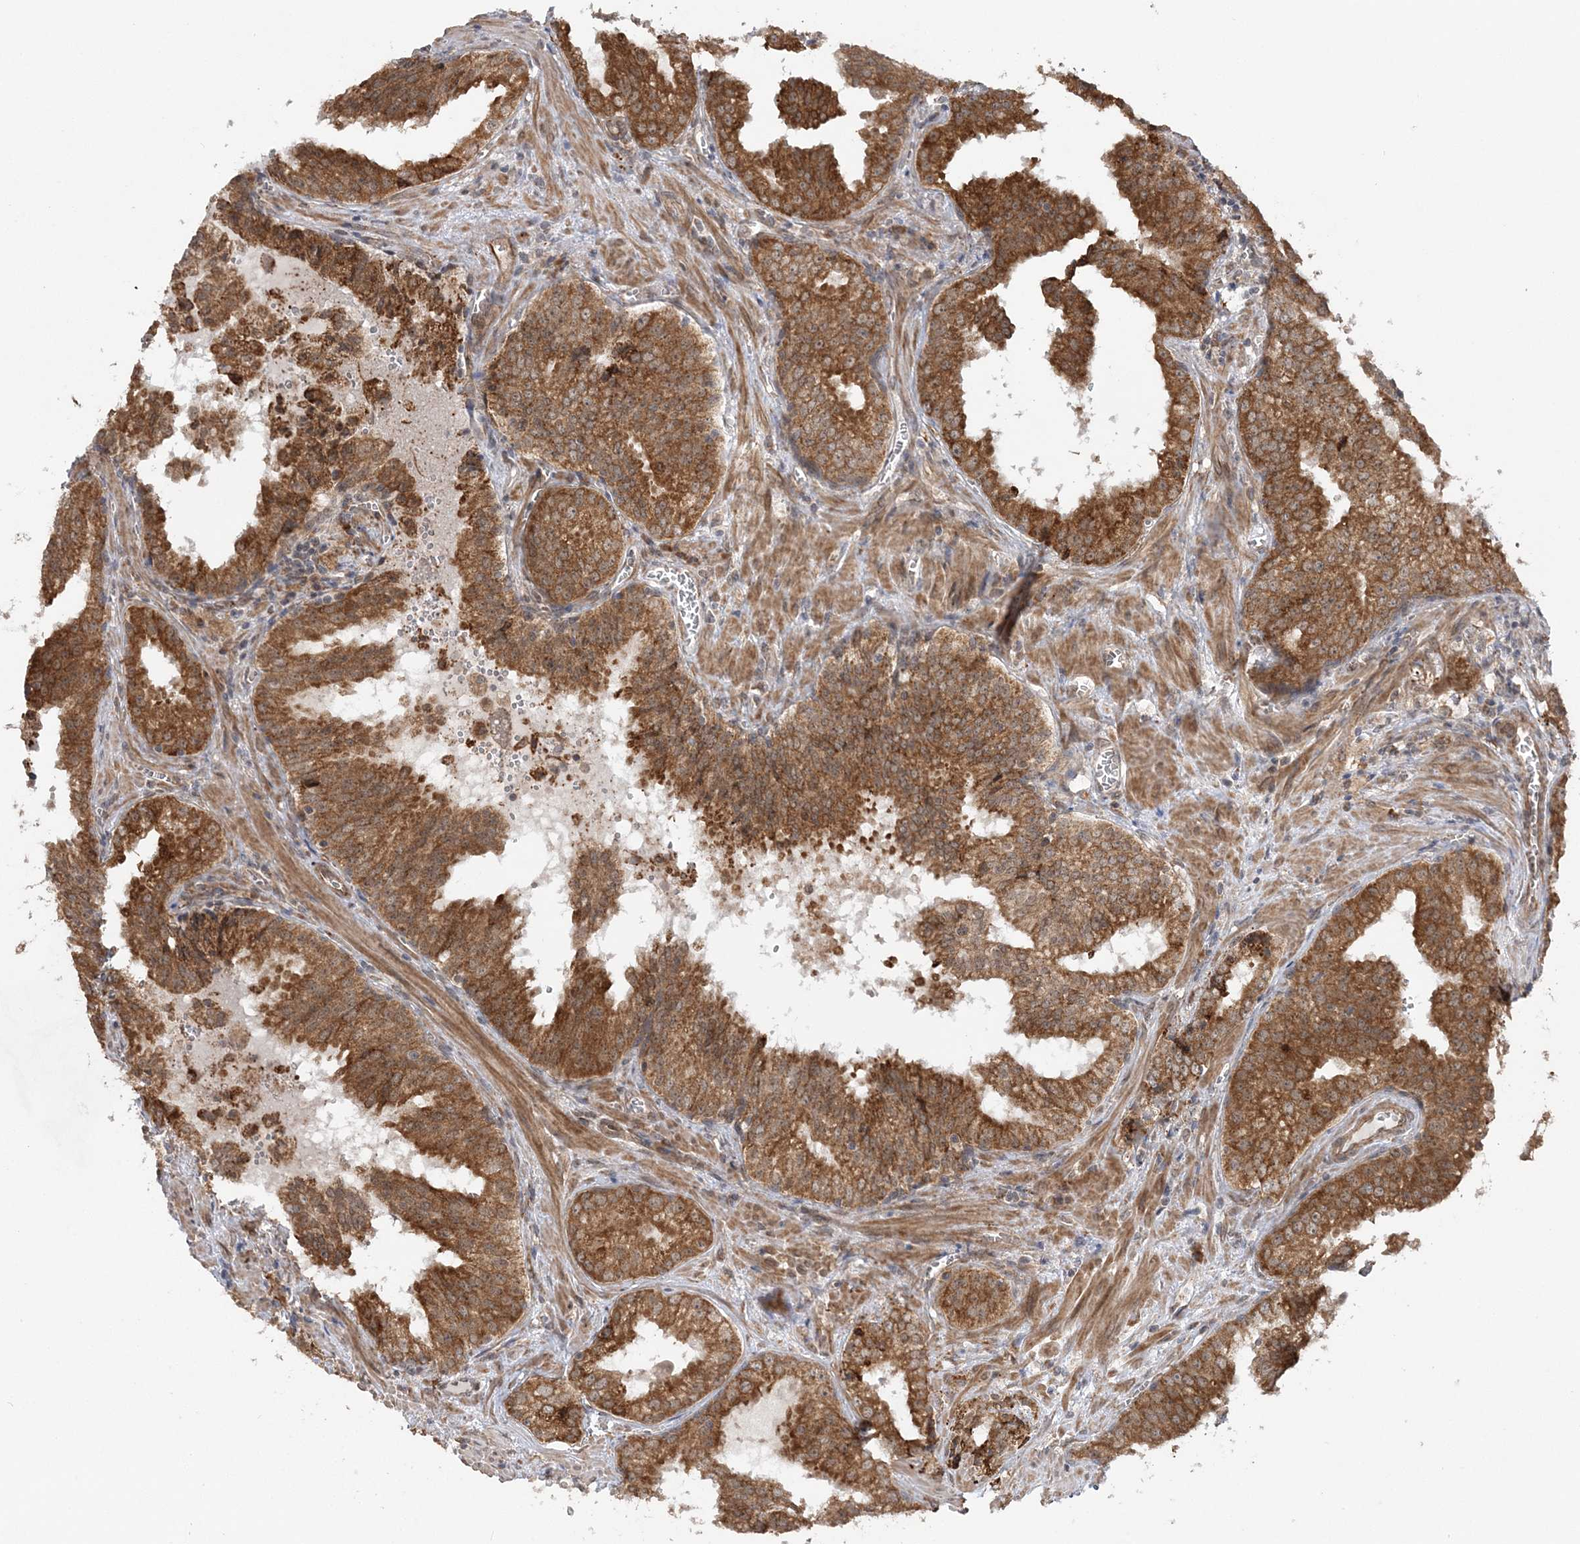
{"staining": {"intensity": "strong", "quantity": ">75%", "location": "cytoplasmic/membranous"}, "tissue": "prostate cancer", "cell_type": "Tumor cells", "image_type": "cancer", "snomed": [{"axis": "morphology", "description": "Adenocarcinoma, High grade"}, {"axis": "topography", "description": "Prostate"}], "caption": "The immunohistochemical stain highlights strong cytoplasmic/membranous expression in tumor cells of prostate cancer (high-grade adenocarcinoma) tissue.", "gene": "MRPL47", "patient": {"sex": "male", "age": 68}}